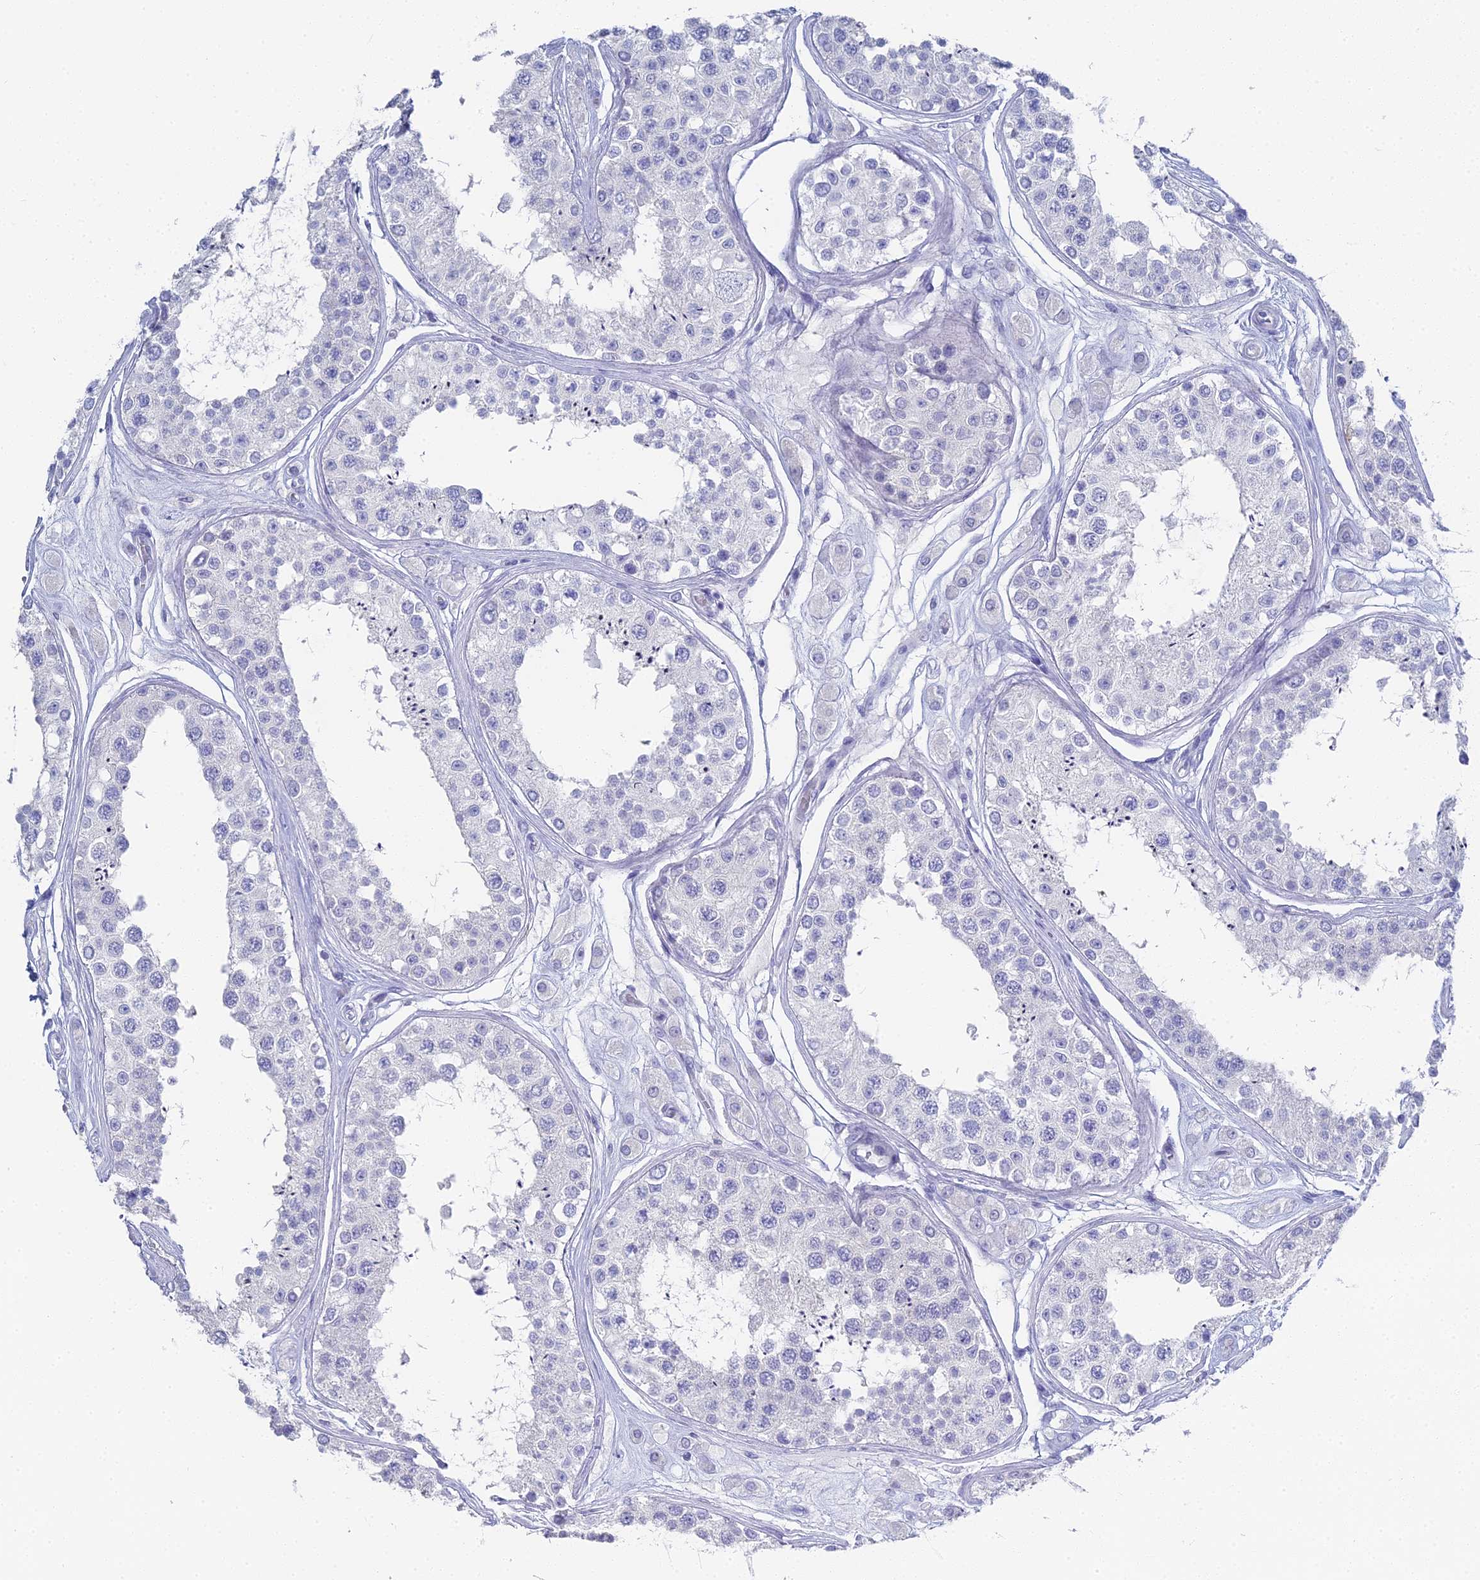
{"staining": {"intensity": "negative", "quantity": "none", "location": "none"}, "tissue": "testis", "cell_type": "Cells in seminiferous ducts", "image_type": "normal", "snomed": [{"axis": "morphology", "description": "Normal tissue, NOS"}, {"axis": "topography", "description": "Testis"}], "caption": "This is a photomicrograph of immunohistochemistry staining of unremarkable testis, which shows no staining in cells in seminiferous ducts.", "gene": "ALPP", "patient": {"sex": "male", "age": 25}}